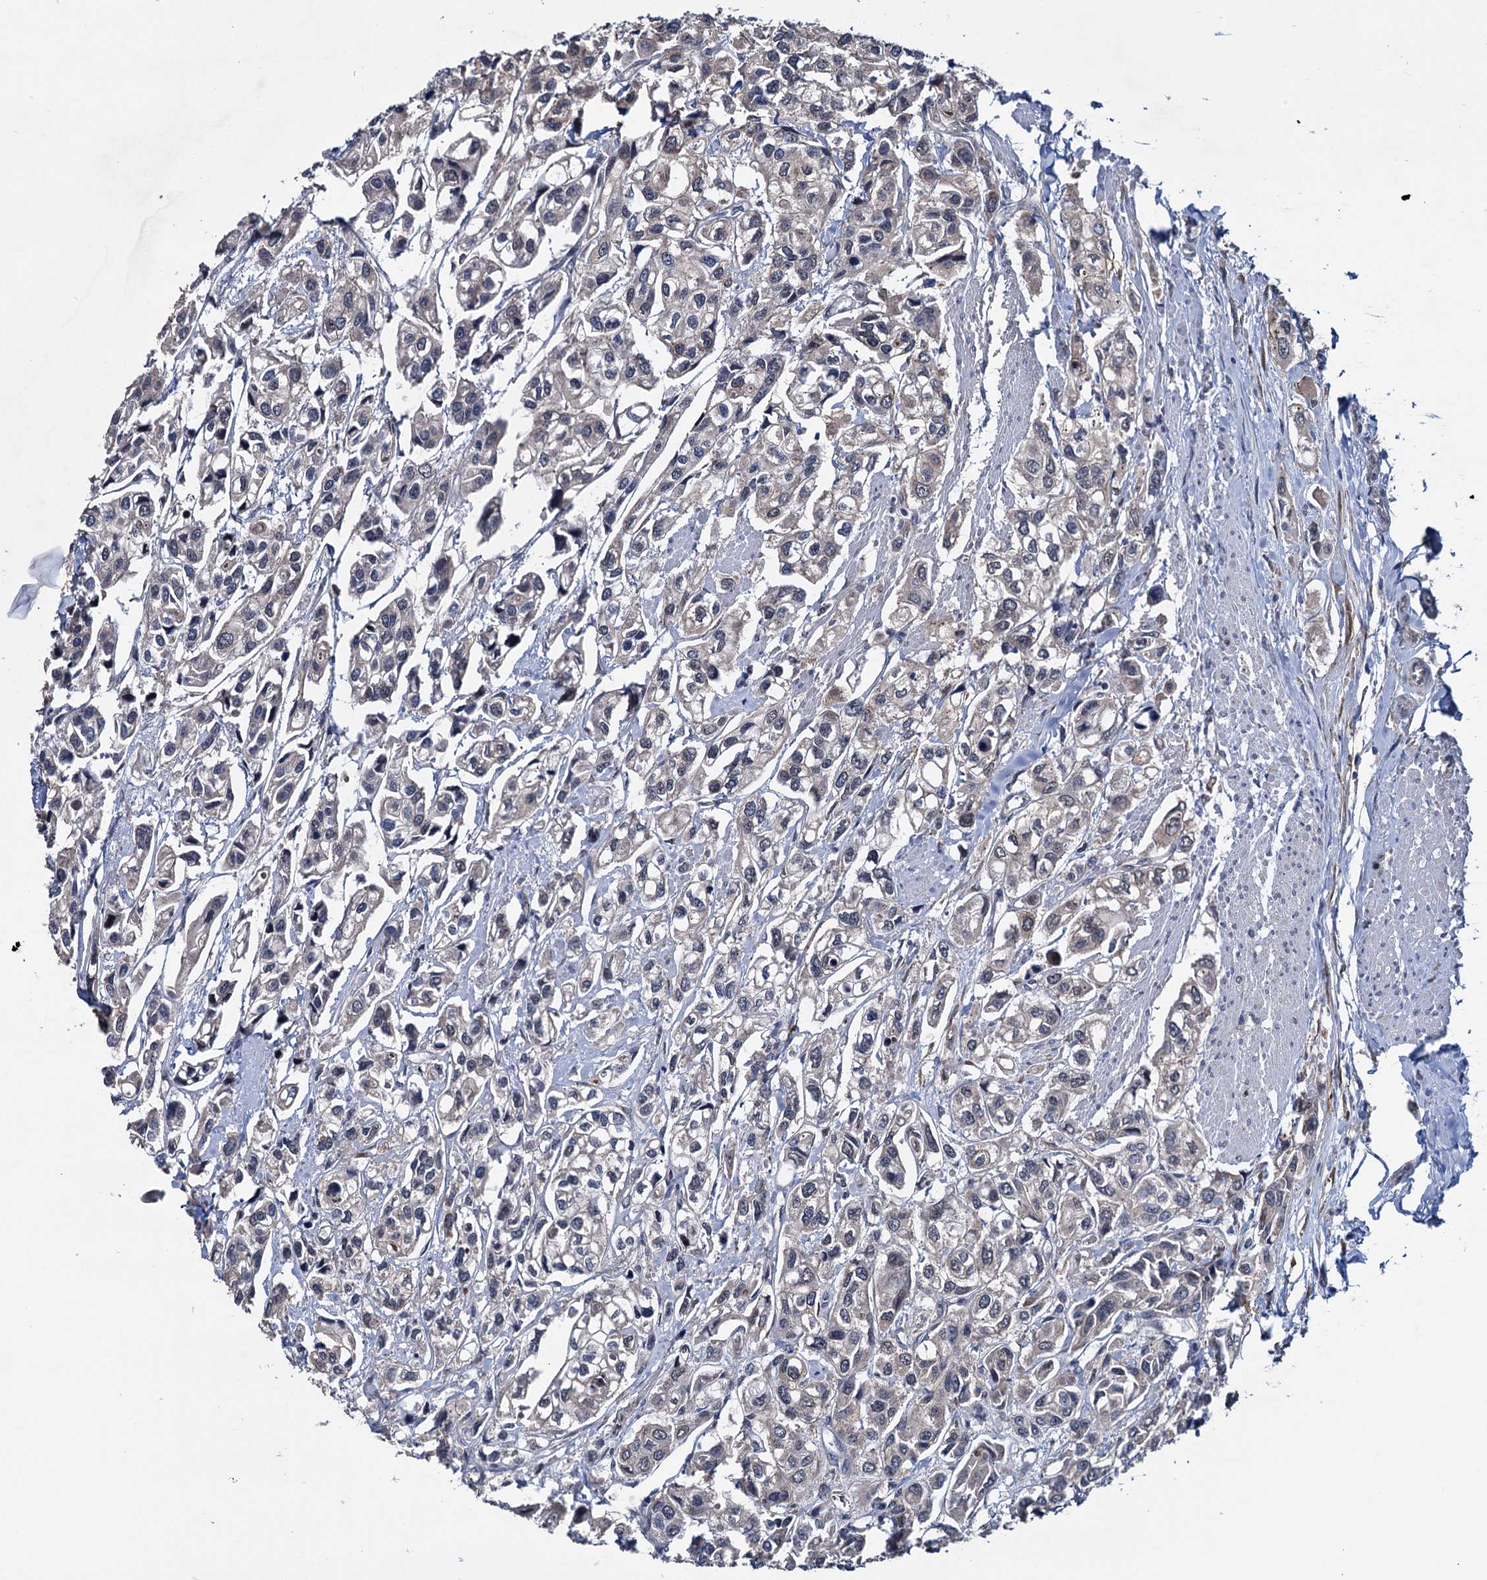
{"staining": {"intensity": "negative", "quantity": "none", "location": "none"}, "tissue": "urothelial cancer", "cell_type": "Tumor cells", "image_type": "cancer", "snomed": [{"axis": "morphology", "description": "Urothelial carcinoma, High grade"}, {"axis": "topography", "description": "Urinary bladder"}], "caption": "Tumor cells show no significant protein expression in high-grade urothelial carcinoma.", "gene": "EYA4", "patient": {"sex": "male", "age": 67}}